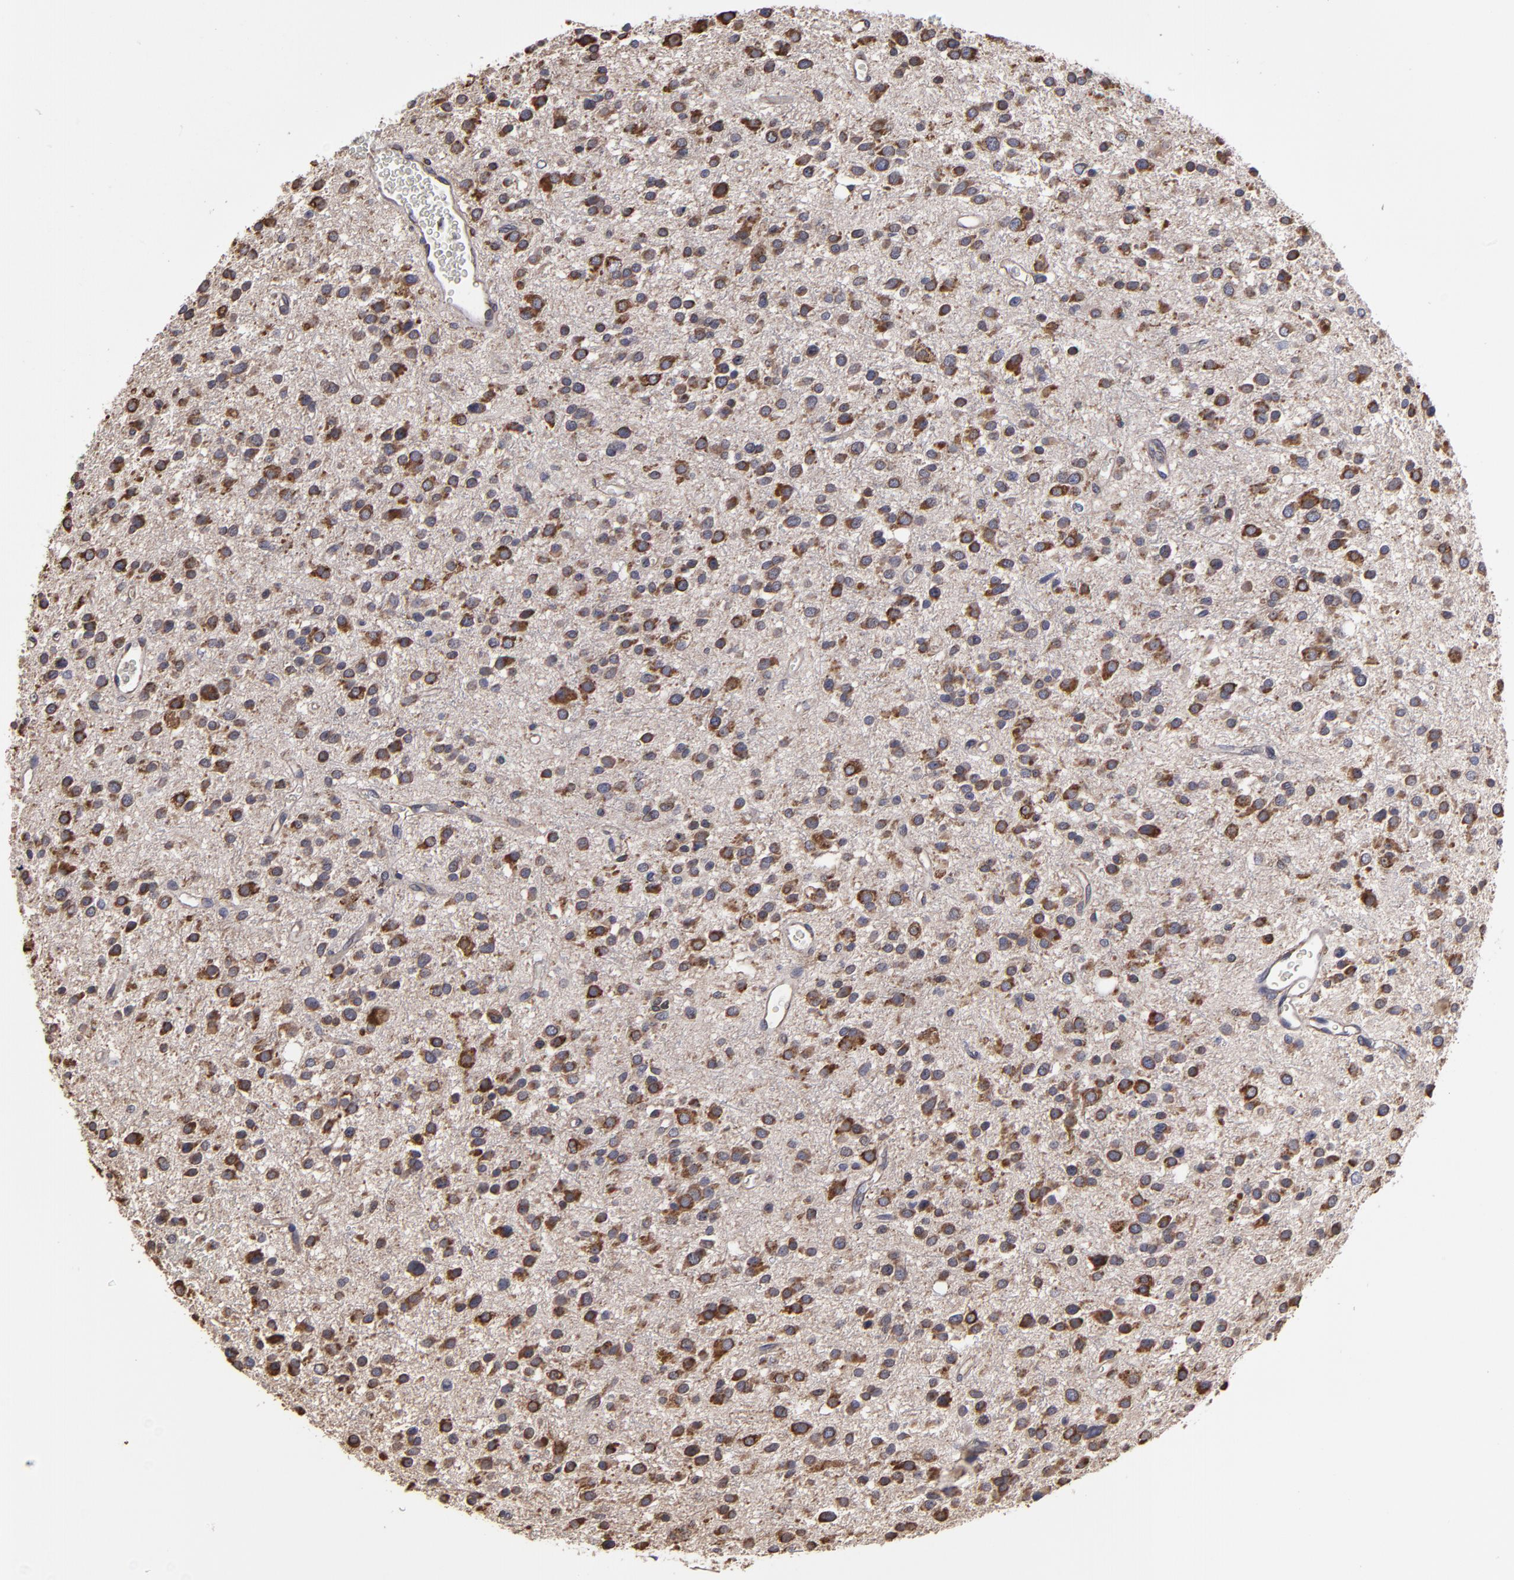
{"staining": {"intensity": "moderate", "quantity": "25%-75%", "location": "cytoplasmic/membranous"}, "tissue": "glioma", "cell_type": "Tumor cells", "image_type": "cancer", "snomed": [{"axis": "morphology", "description": "Glioma, malignant, Low grade"}, {"axis": "topography", "description": "Brain"}], "caption": "Immunohistochemistry (IHC) (DAB) staining of human glioma exhibits moderate cytoplasmic/membranous protein positivity in approximately 25%-75% of tumor cells.", "gene": "SND1", "patient": {"sex": "female", "age": 36}}